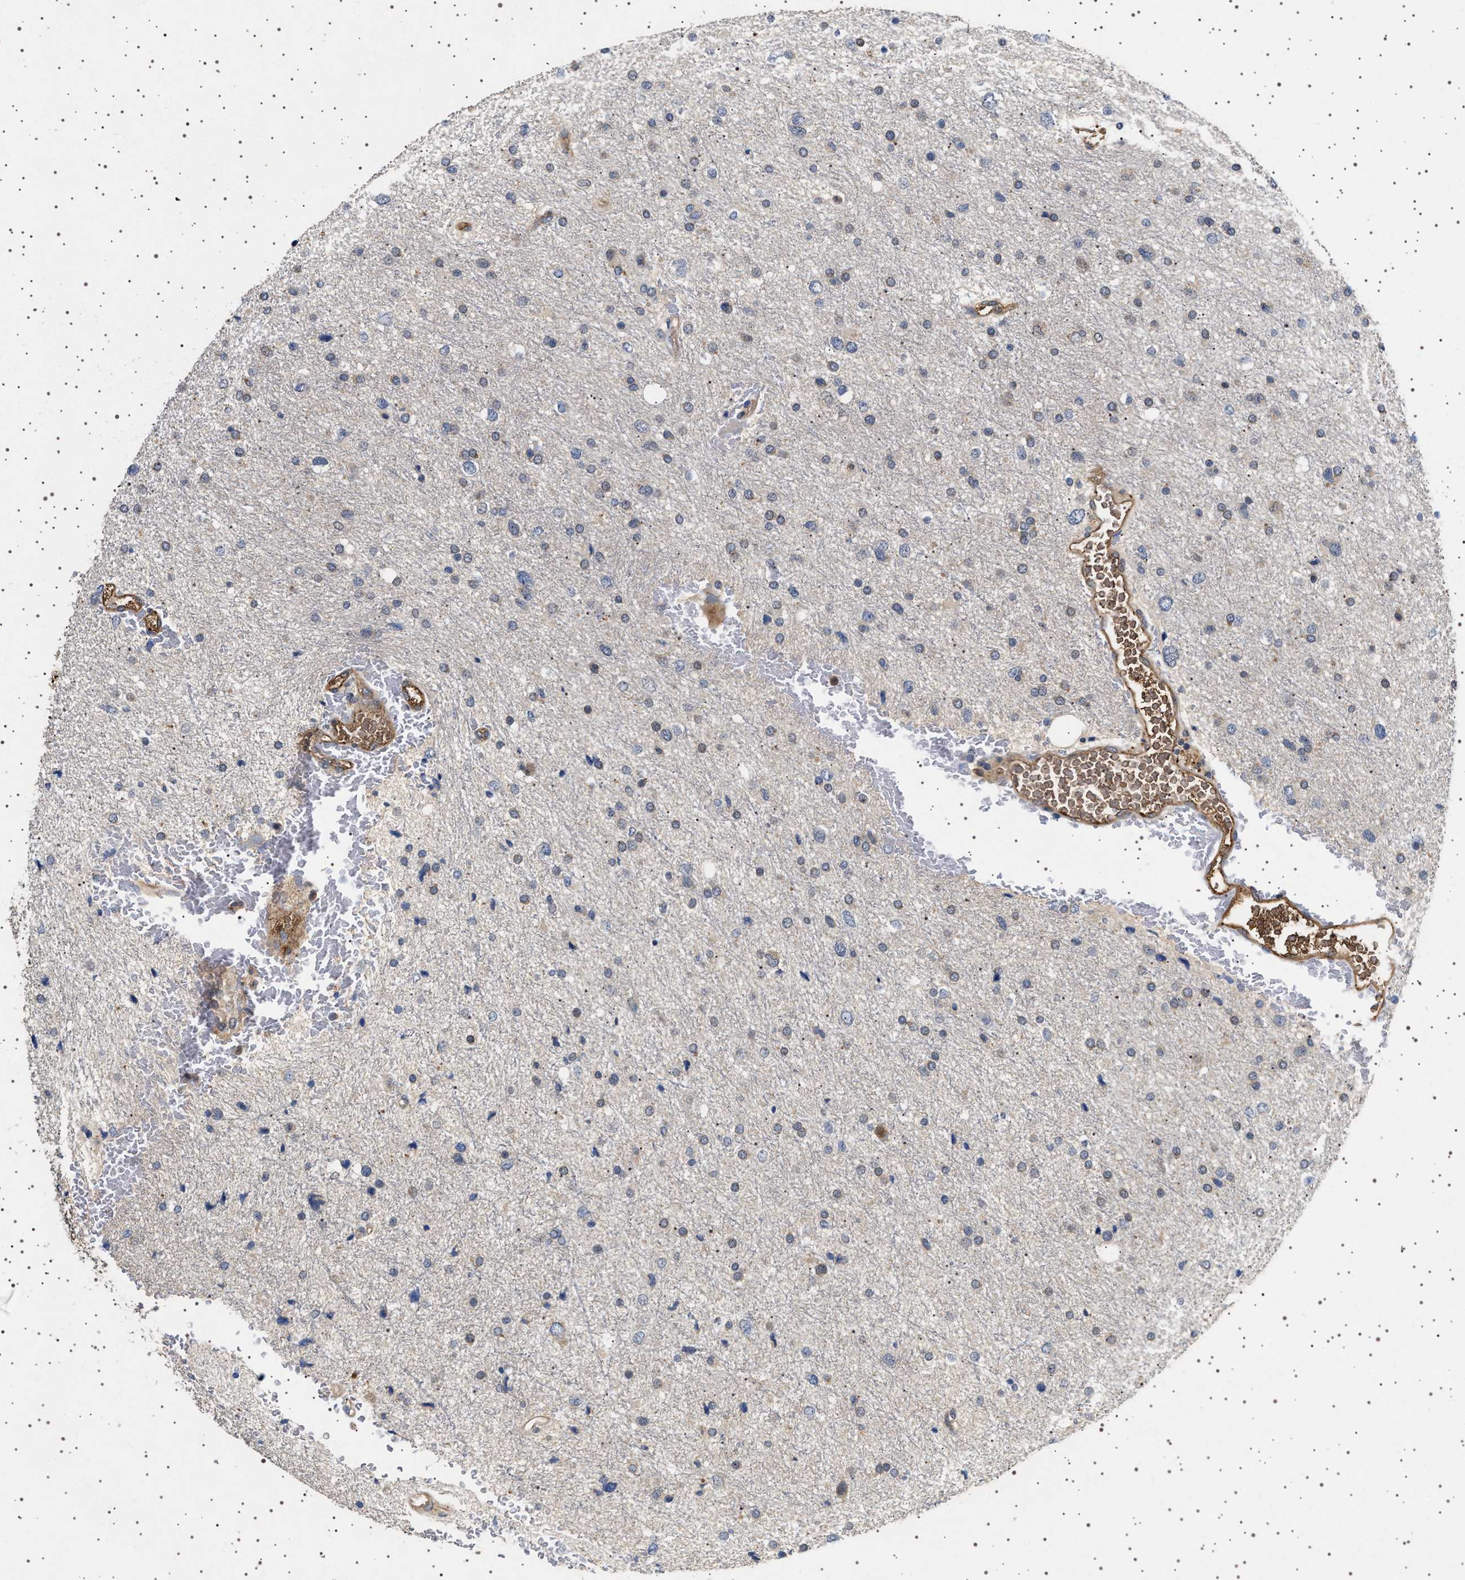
{"staining": {"intensity": "weak", "quantity": "<25%", "location": "cytoplasmic/membranous"}, "tissue": "glioma", "cell_type": "Tumor cells", "image_type": "cancer", "snomed": [{"axis": "morphology", "description": "Glioma, malignant, Low grade"}, {"axis": "topography", "description": "Brain"}], "caption": "DAB immunohistochemical staining of low-grade glioma (malignant) exhibits no significant staining in tumor cells.", "gene": "FICD", "patient": {"sex": "female", "age": 37}}